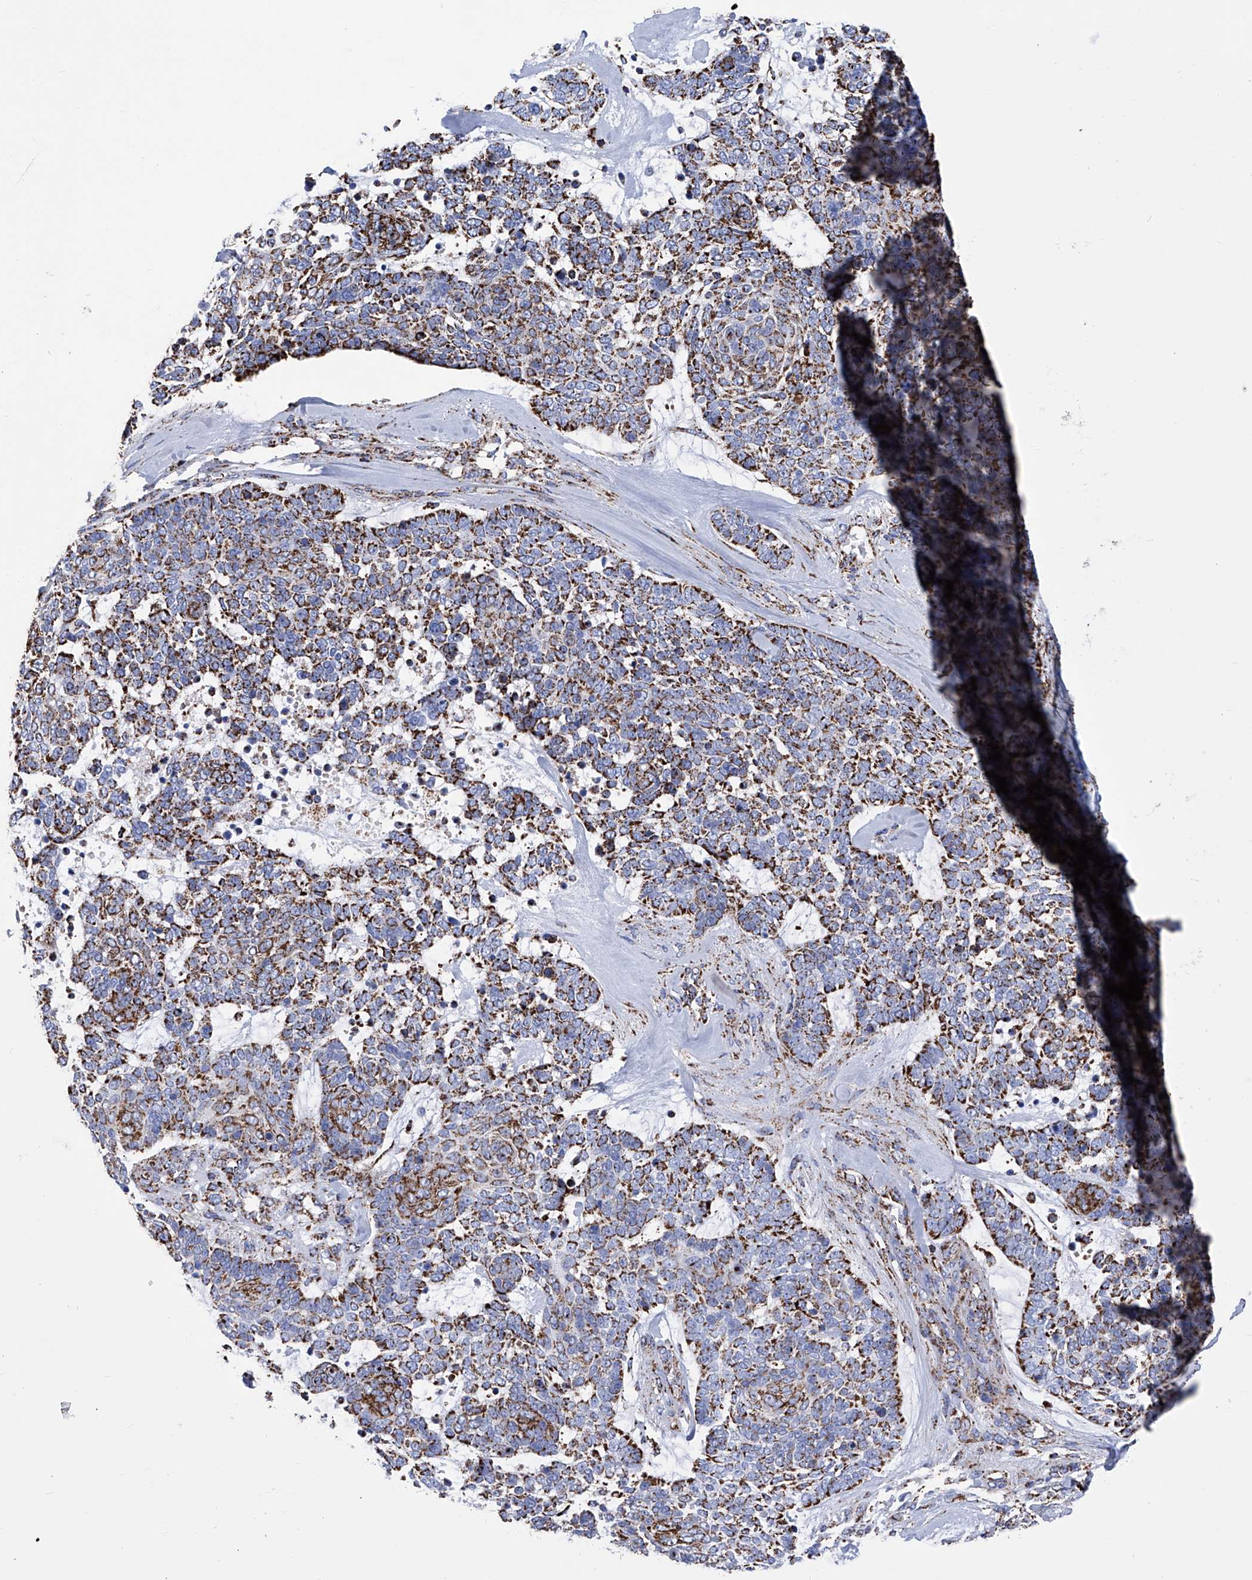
{"staining": {"intensity": "strong", "quantity": "25%-75%", "location": "cytoplasmic/membranous"}, "tissue": "skin cancer", "cell_type": "Tumor cells", "image_type": "cancer", "snomed": [{"axis": "morphology", "description": "Basal cell carcinoma"}, {"axis": "topography", "description": "Skin"}], "caption": "This is a histology image of immunohistochemistry staining of basal cell carcinoma (skin), which shows strong expression in the cytoplasmic/membranous of tumor cells.", "gene": "ATP5PF", "patient": {"sex": "female", "age": 81}}